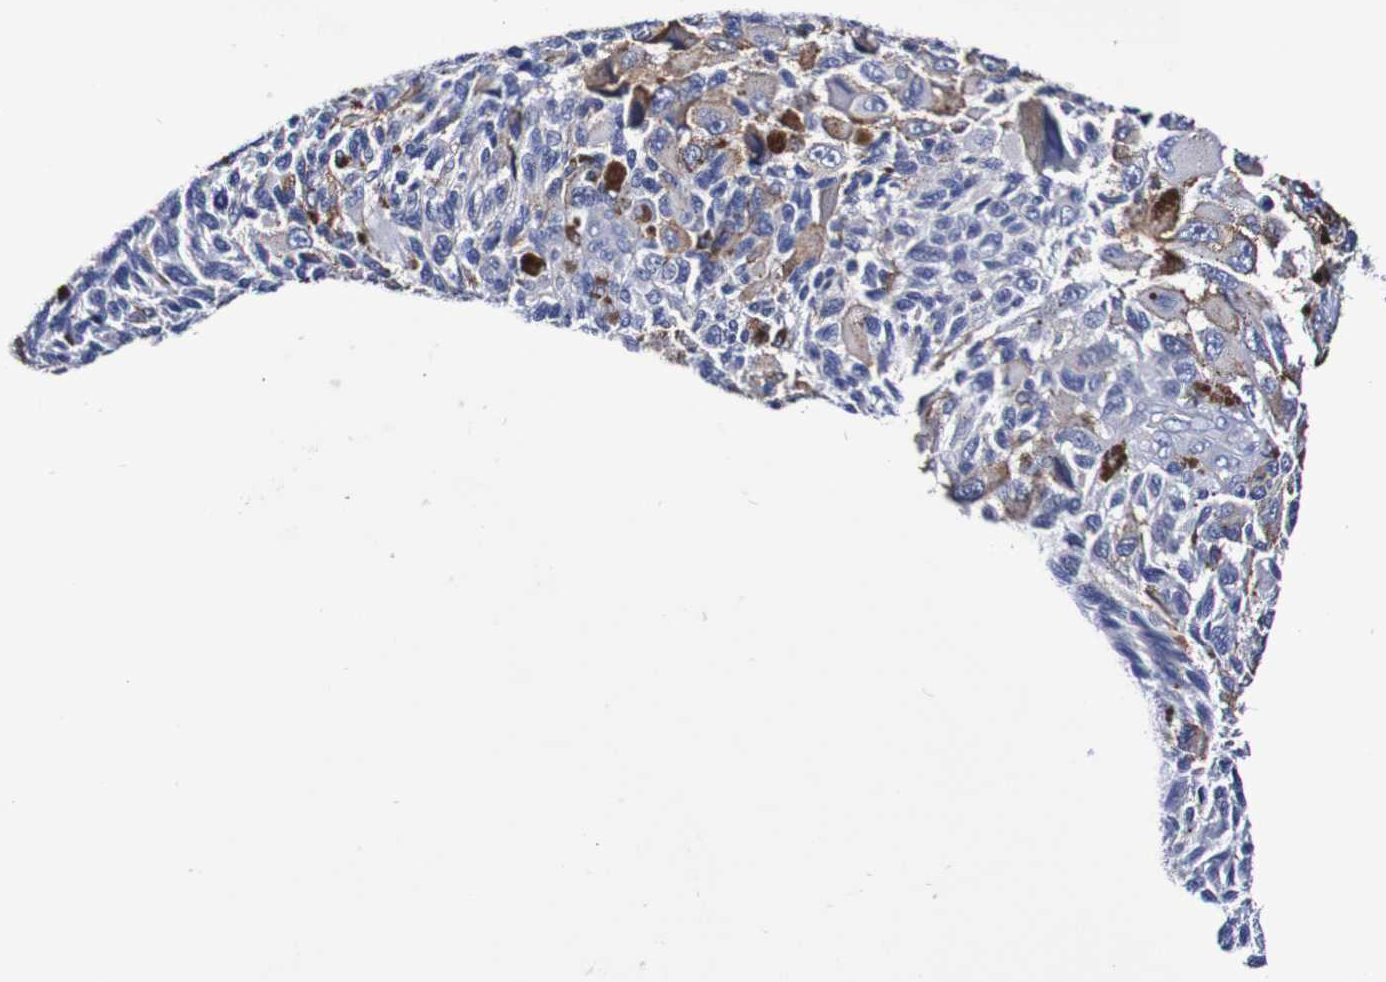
{"staining": {"intensity": "moderate", "quantity": "<25%", "location": "cytoplasmic/membranous"}, "tissue": "melanoma", "cell_type": "Tumor cells", "image_type": "cancer", "snomed": [{"axis": "morphology", "description": "Malignant melanoma, NOS"}, {"axis": "topography", "description": "Skin"}], "caption": "Moderate cytoplasmic/membranous expression for a protein is present in approximately <25% of tumor cells of melanoma using immunohistochemistry (IHC).", "gene": "SEZ6", "patient": {"sex": "female", "age": 73}}